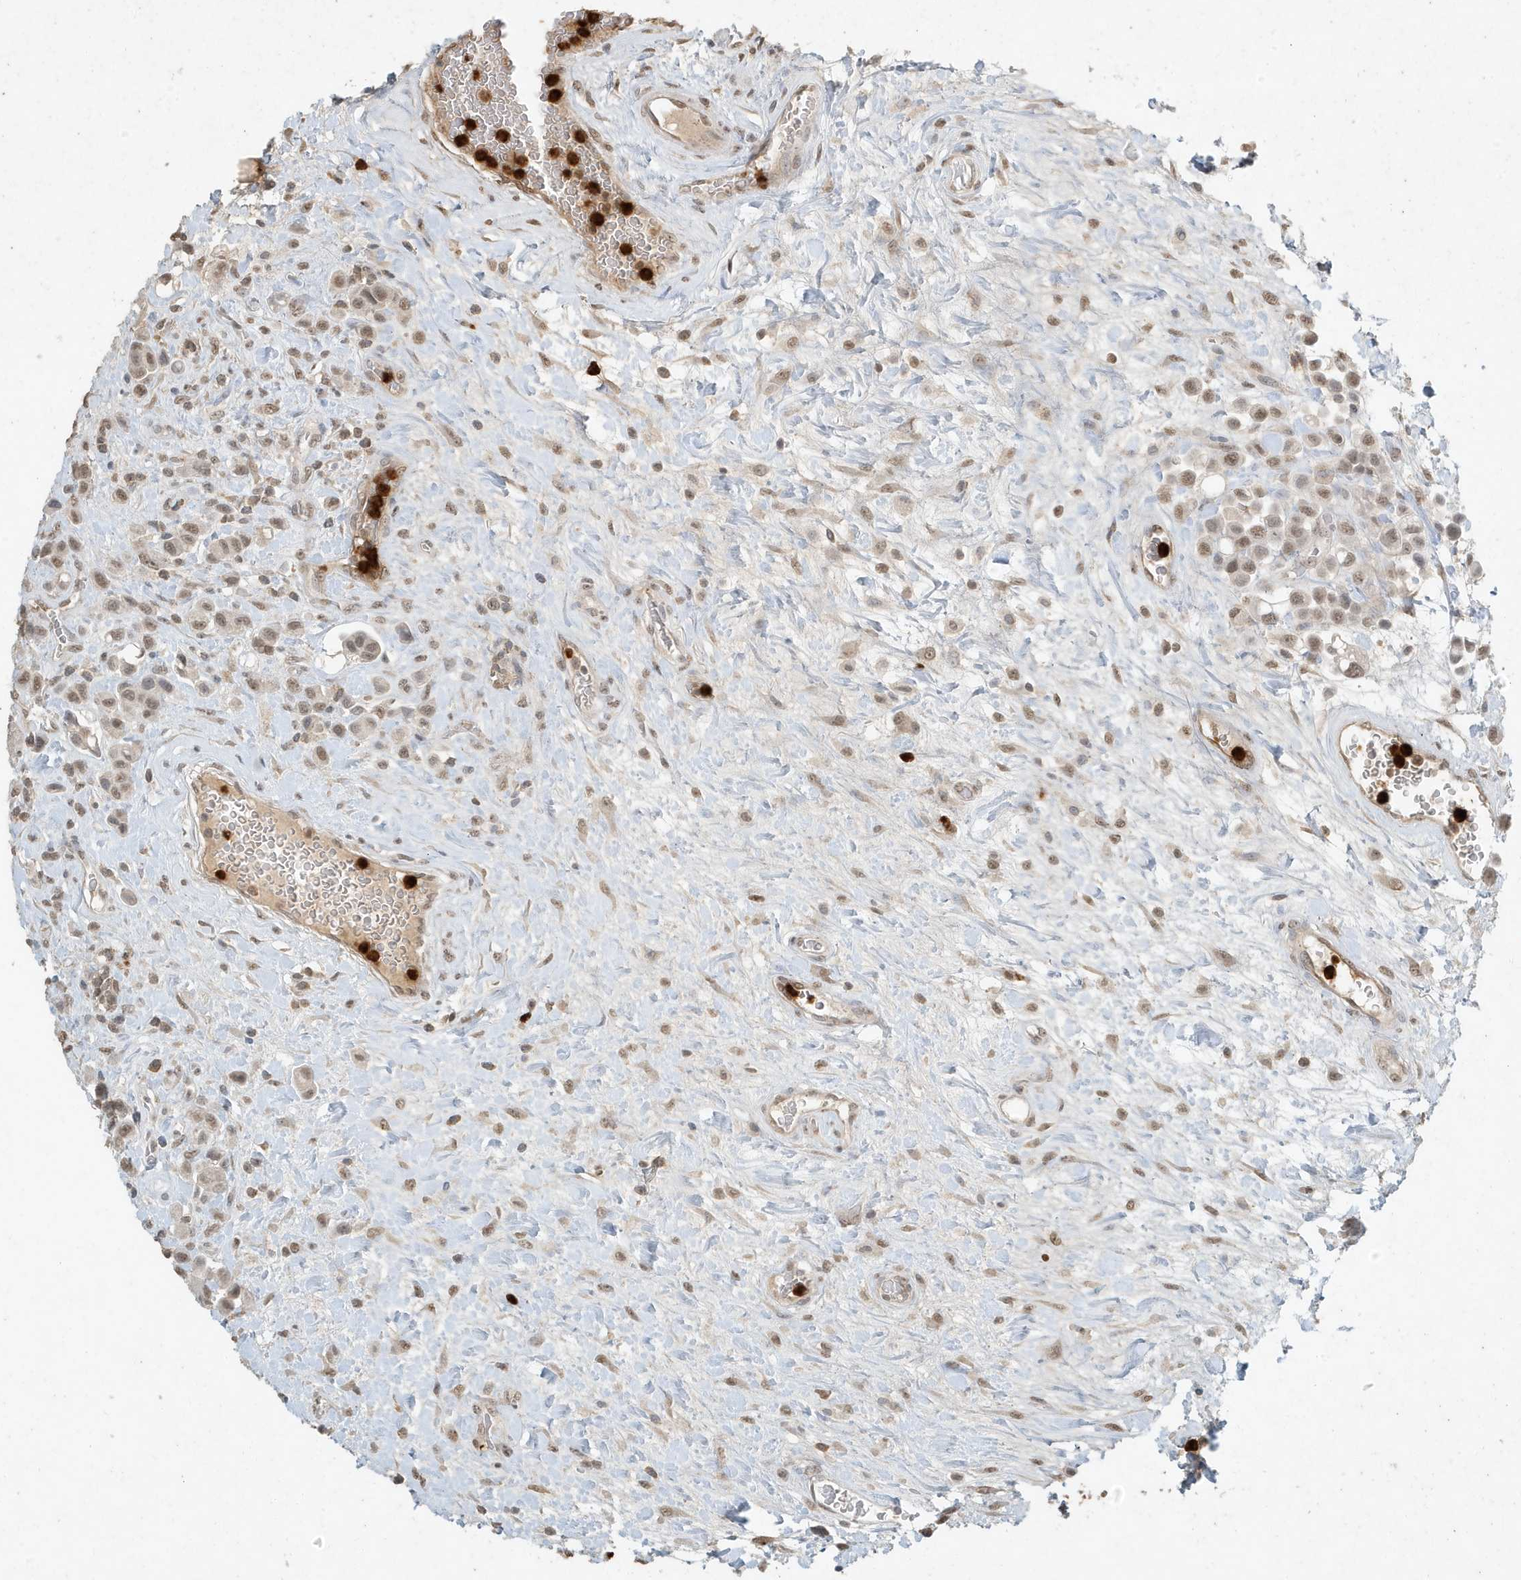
{"staining": {"intensity": "weak", "quantity": ">75%", "location": "nuclear"}, "tissue": "urothelial cancer", "cell_type": "Tumor cells", "image_type": "cancer", "snomed": [{"axis": "morphology", "description": "Urothelial carcinoma, High grade"}, {"axis": "topography", "description": "Urinary bladder"}], "caption": "Weak nuclear staining for a protein is seen in approximately >75% of tumor cells of high-grade urothelial carcinoma using immunohistochemistry.", "gene": "DEFA1", "patient": {"sex": "male", "age": 50}}